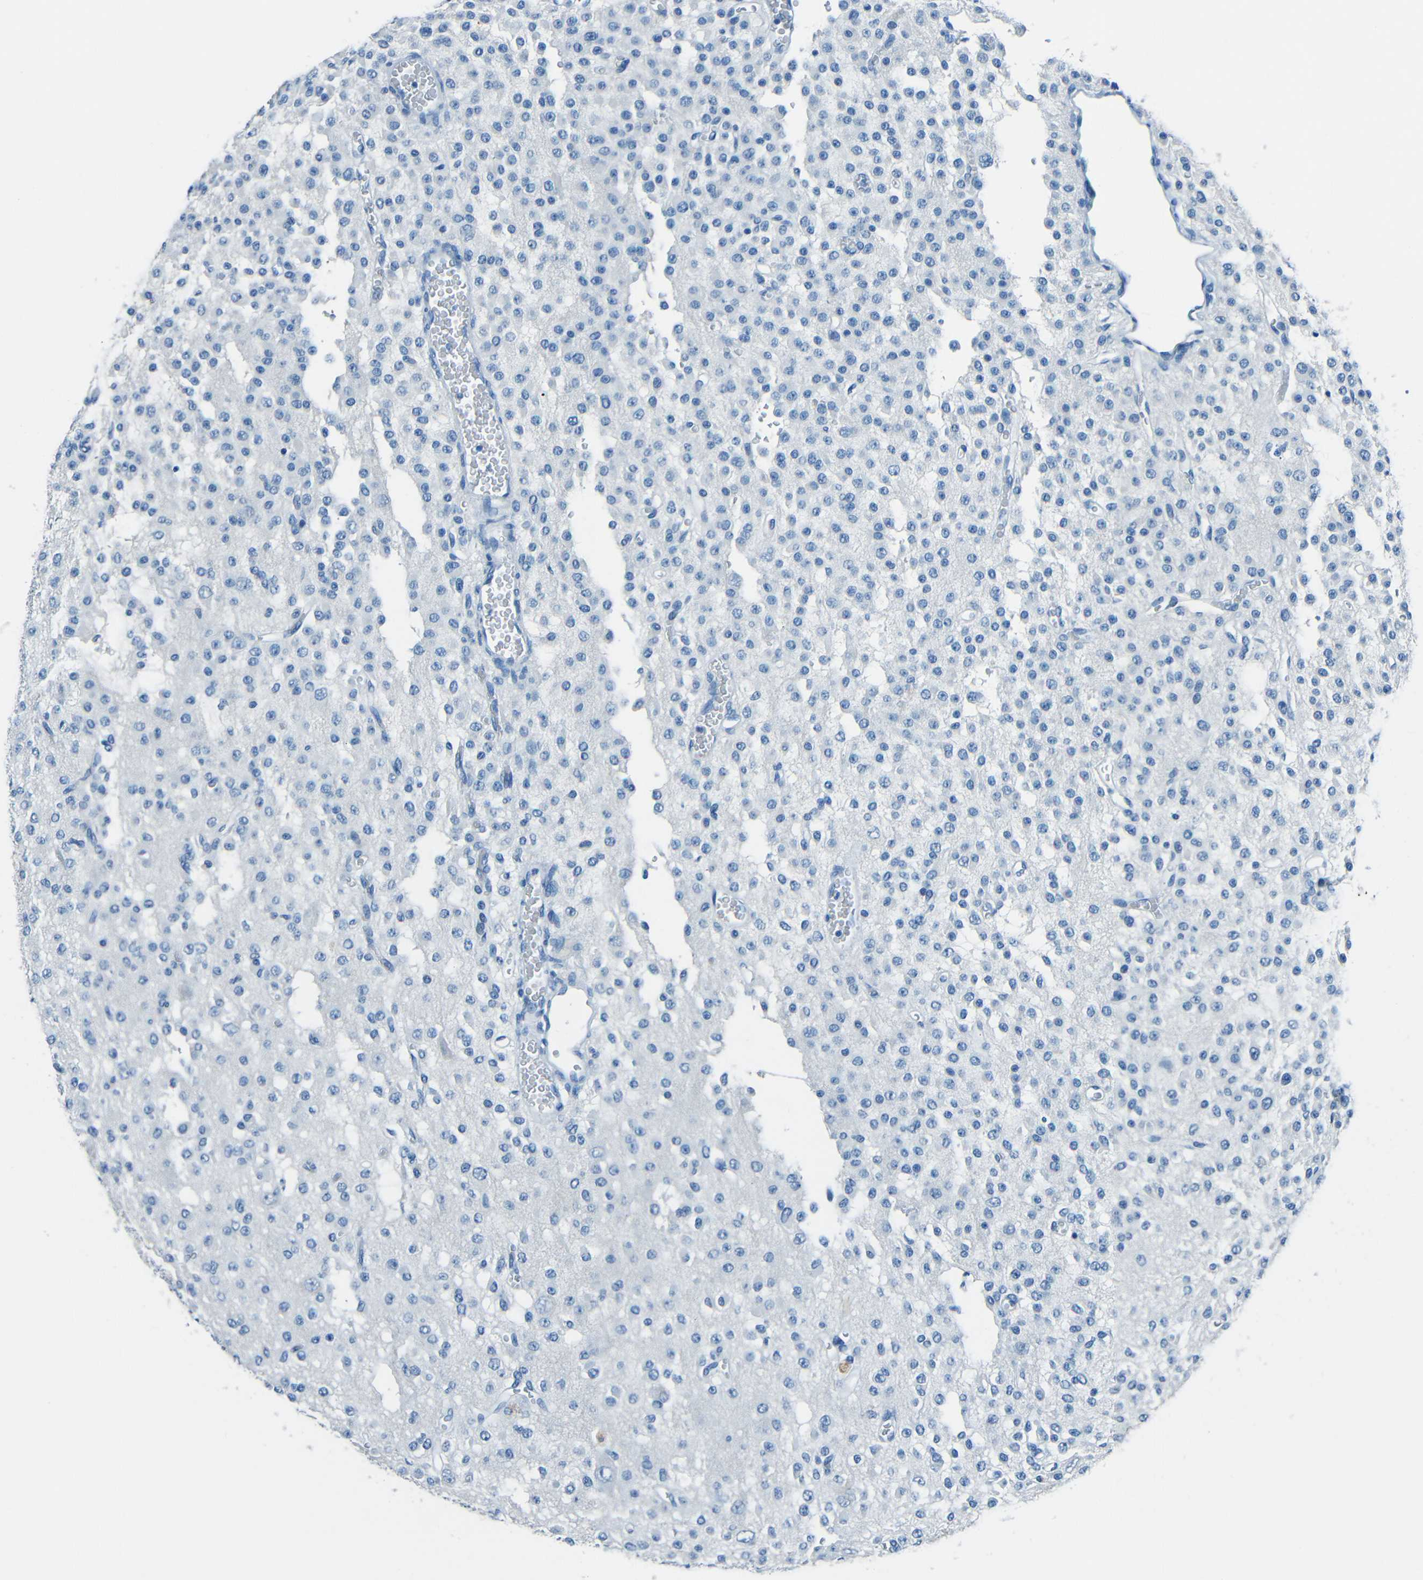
{"staining": {"intensity": "negative", "quantity": "none", "location": "none"}, "tissue": "glioma", "cell_type": "Tumor cells", "image_type": "cancer", "snomed": [{"axis": "morphology", "description": "Glioma, malignant, Low grade"}, {"axis": "topography", "description": "Brain"}], "caption": "DAB (3,3'-diaminobenzidine) immunohistochemical staining of human glioma displays no significant staining in tumor cells.", "gene": "FBN2", "patient": {"sex": "male", "age": 38}}